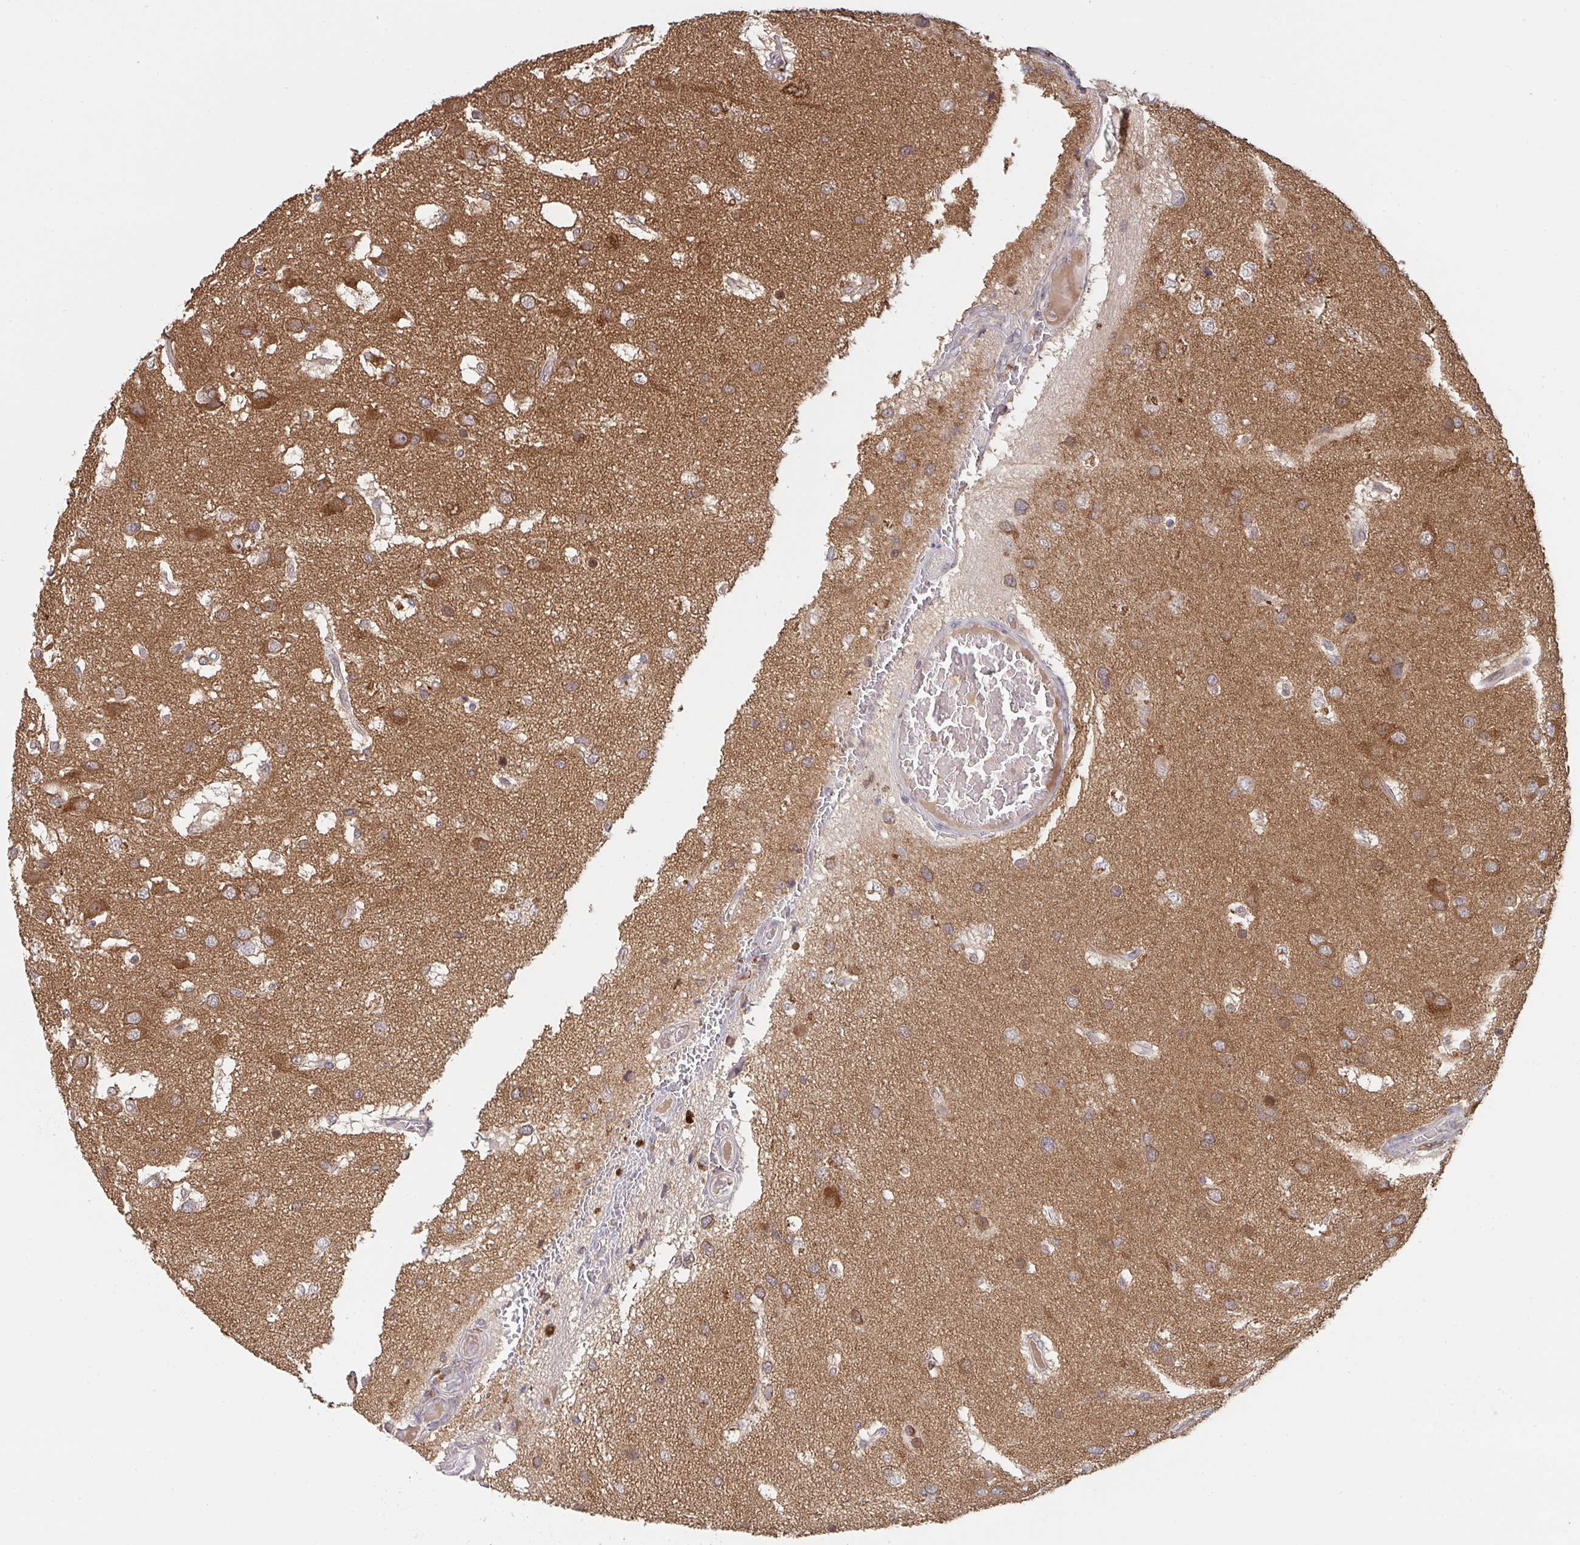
{"staining": {"intensity": "moderate", "quantity": ">75%", "location": "cytoplasmic/membranous"}, "tissue": "glioma", "cell_type": "Tumor cells", "image_type": "cancer", "snomed": [{"axis": "morphology", "description": "Glioma, malignant, High grade"}, {"axis": "topography", "description": "Brain"}], "caption": "Human malignant glioma (high-grade) stained for a protein (brown) shows moderate cytoplasmic/membranous positive positivity in approximately >75% of tumor cells.", "gene": "DCST1", "patient": {"sex": "male", "age": 53}}